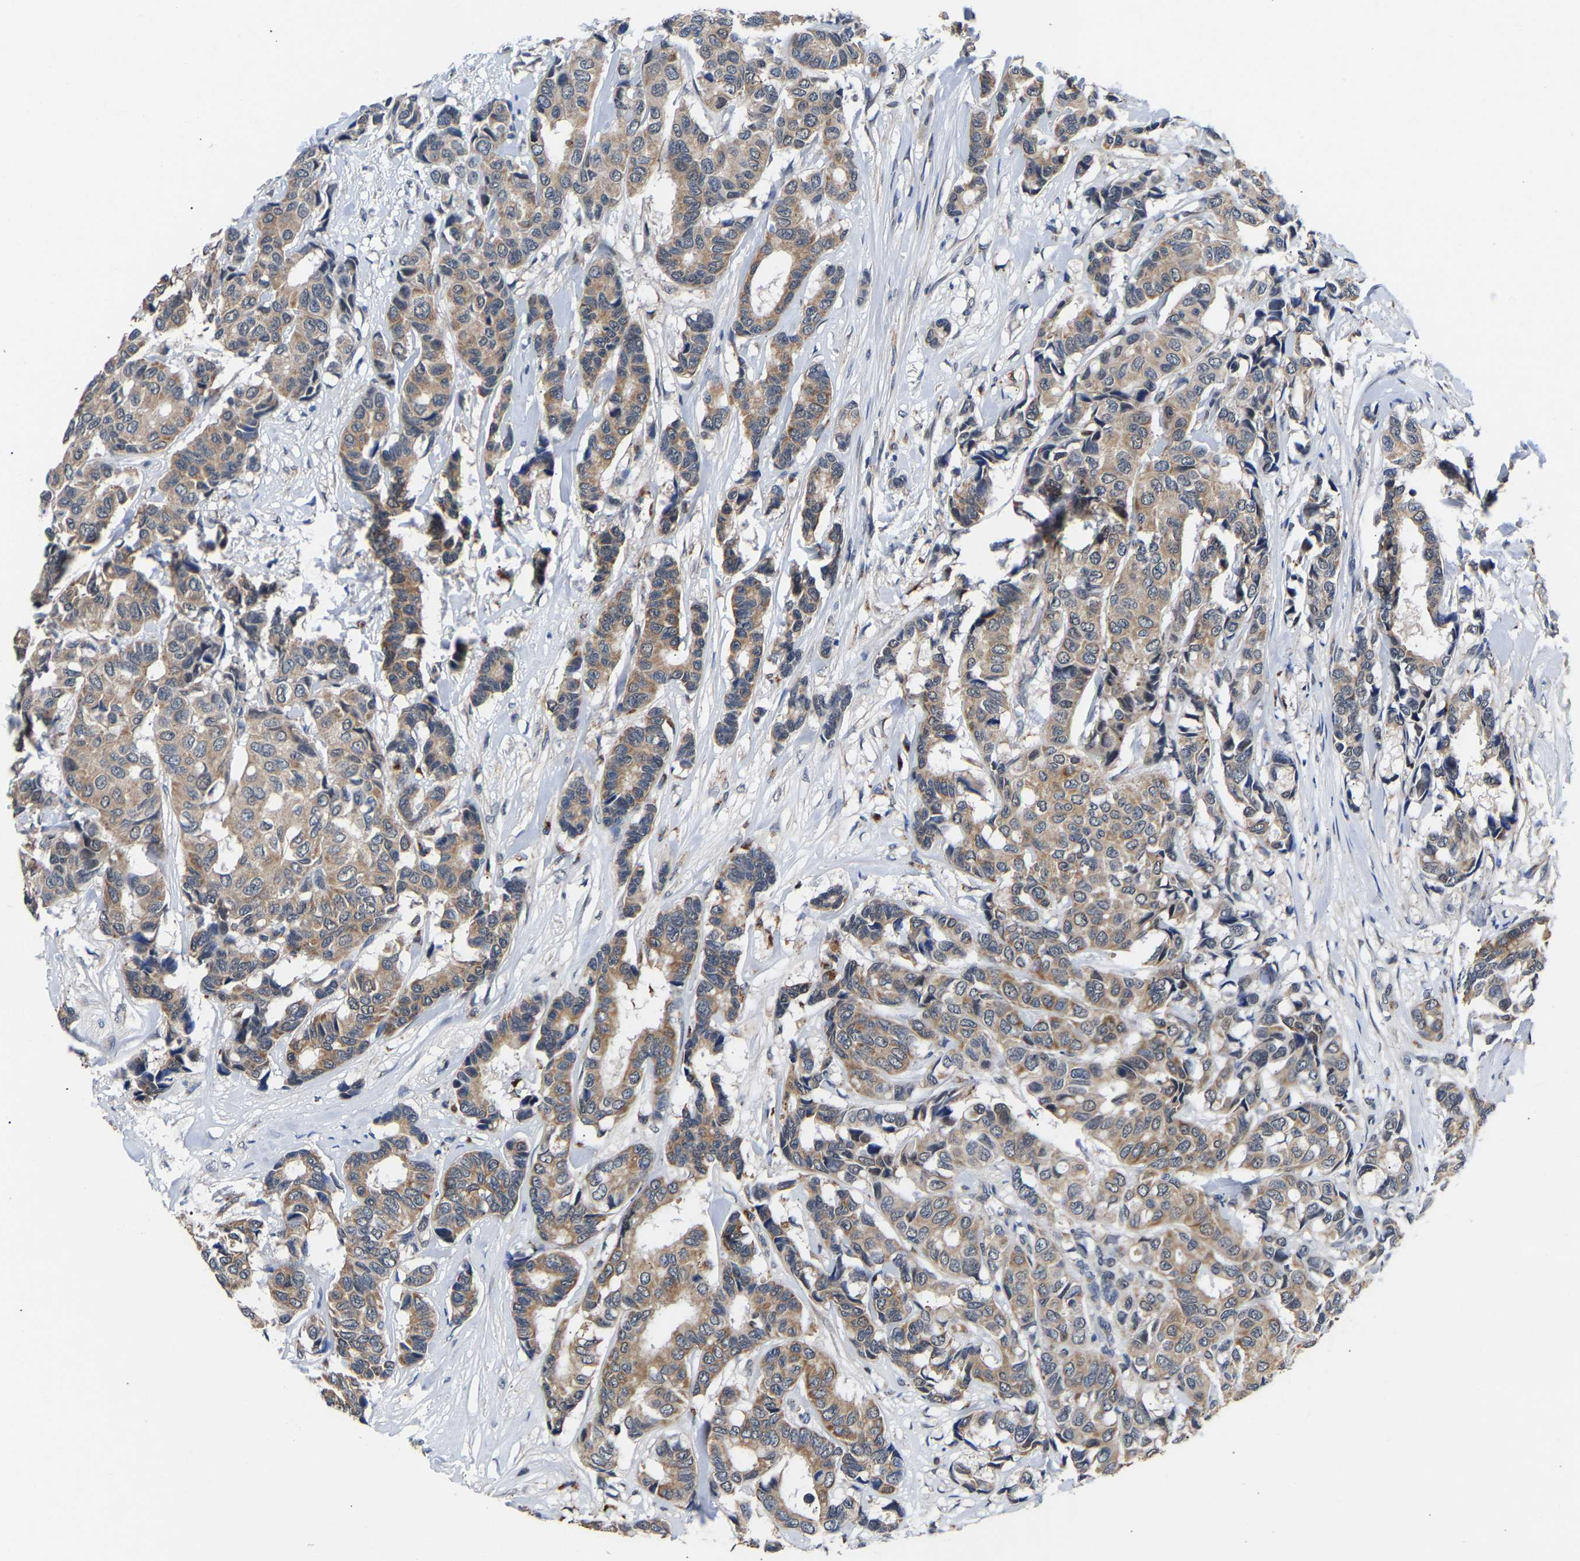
{"staining": {"intensity": "moderate", "quantity": "25%-75%", "location": "cytoplasmic/membranous"}, "tissue": "breast cancer", "cell_type": "Tumor cells", "image_type": "cancer", "snomed": [{"axis": "morphology", "description": "Duct carcinoma"}, {"axis": "topography", "description": "Breast"}], "caption": "The photomicrograph displays staining of breast cancer (invasive ductal carcinoma), revealing moderate cytoplasmic/membranous protein expression (brown color) within tumor cells.", "gene": "METTL16", "patient": {"sex": "female", "age": 87}}